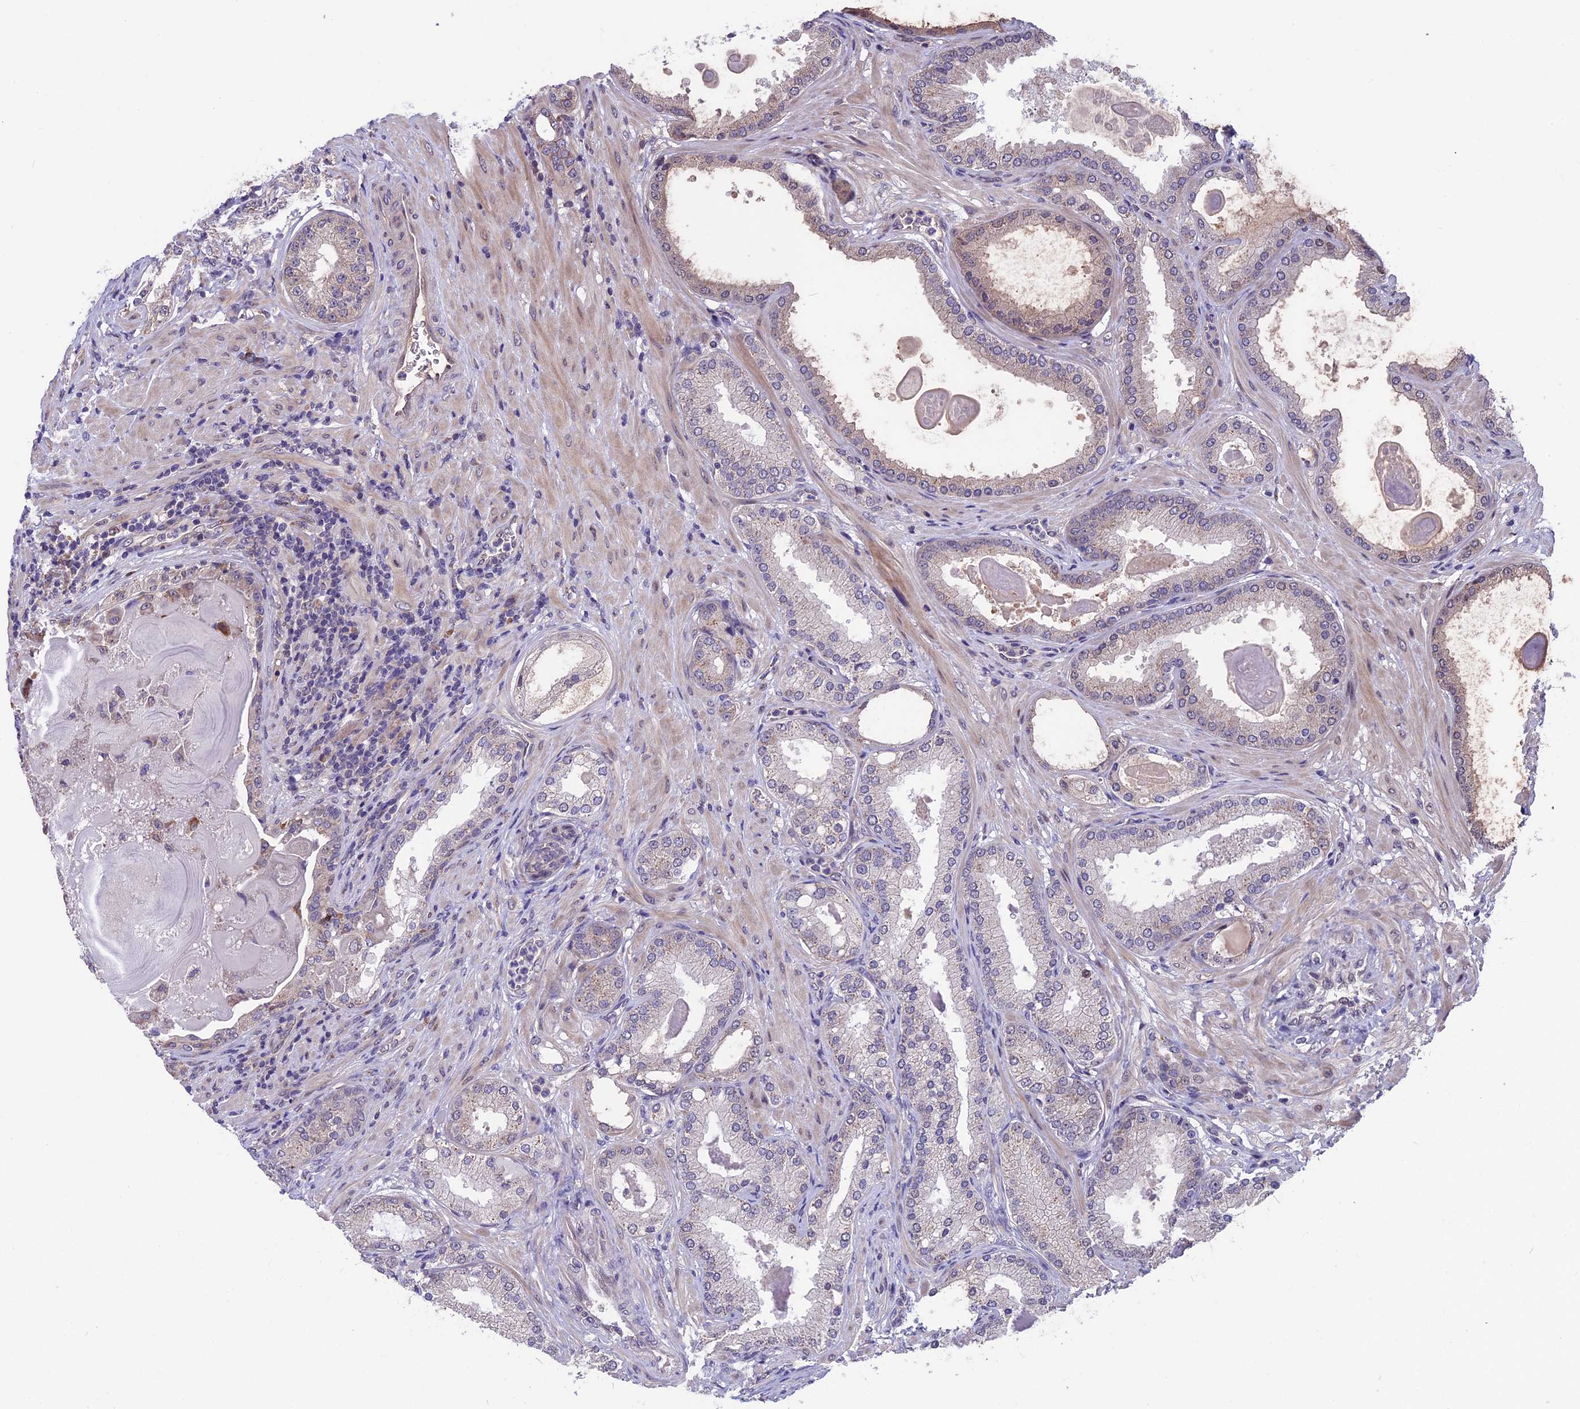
{"staining": {"intensity": "weak", "quantity": "25%-75%", "location": "cytoplasmic/membranous"}, "tissue": "prostate cancer", "cell_type": "Tumor cells", "image_type": "cancer", "snomed": [{"axis": "morphology", "description": "Adenocarcinoma, Low grade"}, {"axis": "topography", "description": "Prostate"}], "caption": "Brown immunohistochemical staining in human prostate cancer exhibits weak cytoplasmic/membranous staining in about 25%-75% of tumor cells.", "gene": "ZNF598", "patient": {"sex": "male", "age": 59}}